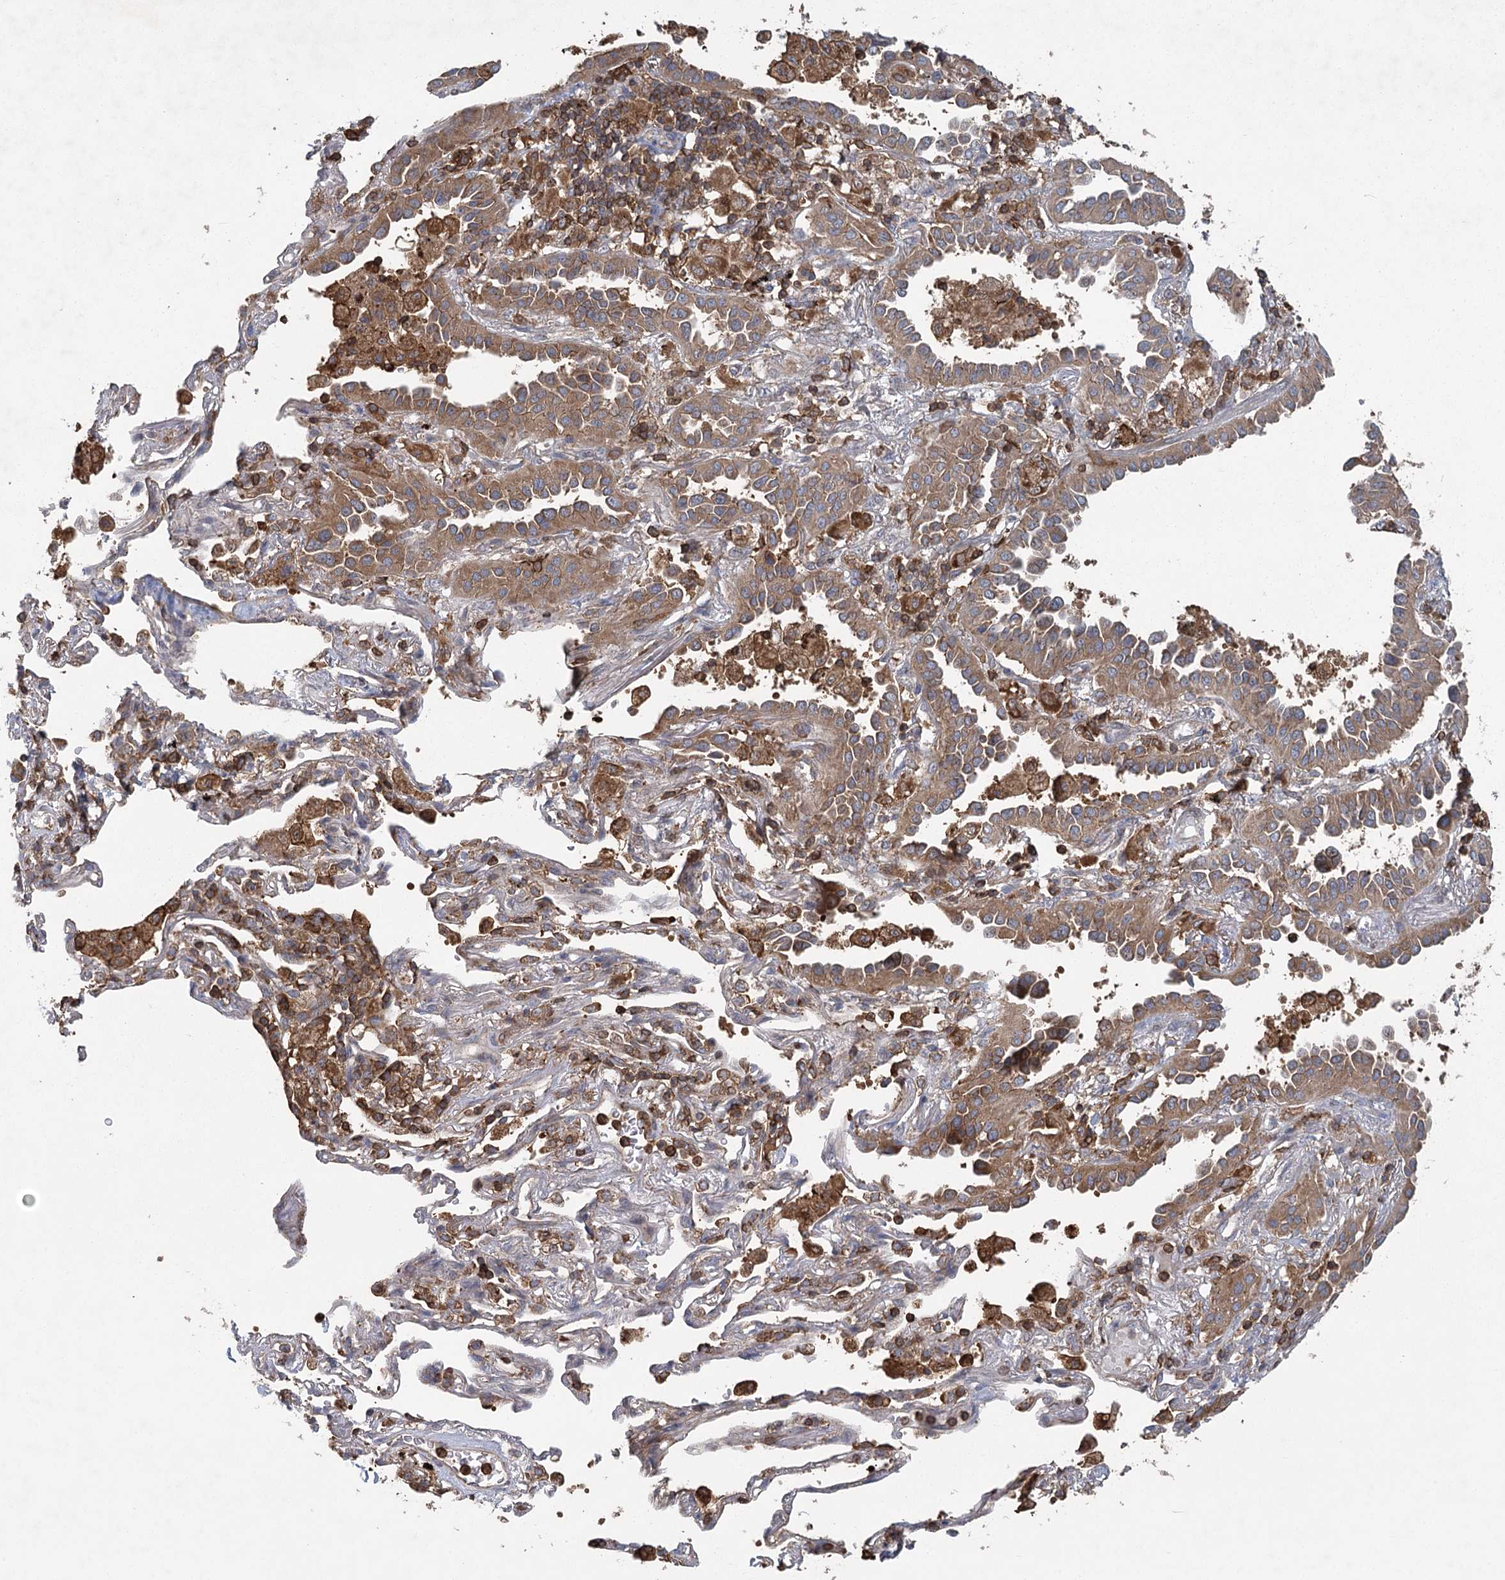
{"staining": {"intensity": "moderate", "quantity": ">75%", "location": "cytoplasmic/membranous"}, "tissue": "lung cancer", "cell_type": "Tumor cells", "image_type": "cancer", "snomed": [{"axis": "morphology", "description": "Normal tissue, NOS"}, {"axis": "morphology", "description": "Adenocarcinoma, NOS"}, {"axis": "topography", "description": "Lung"}], "caption": "Immunohistochemical staining of human lung cancer exhibits medium levels of moderate cytoplasmic/membranous staining in approximately >75% of tumor cells.", "gene": "PLEKHA7", "patient": {"sex": "male", "age": 59}}